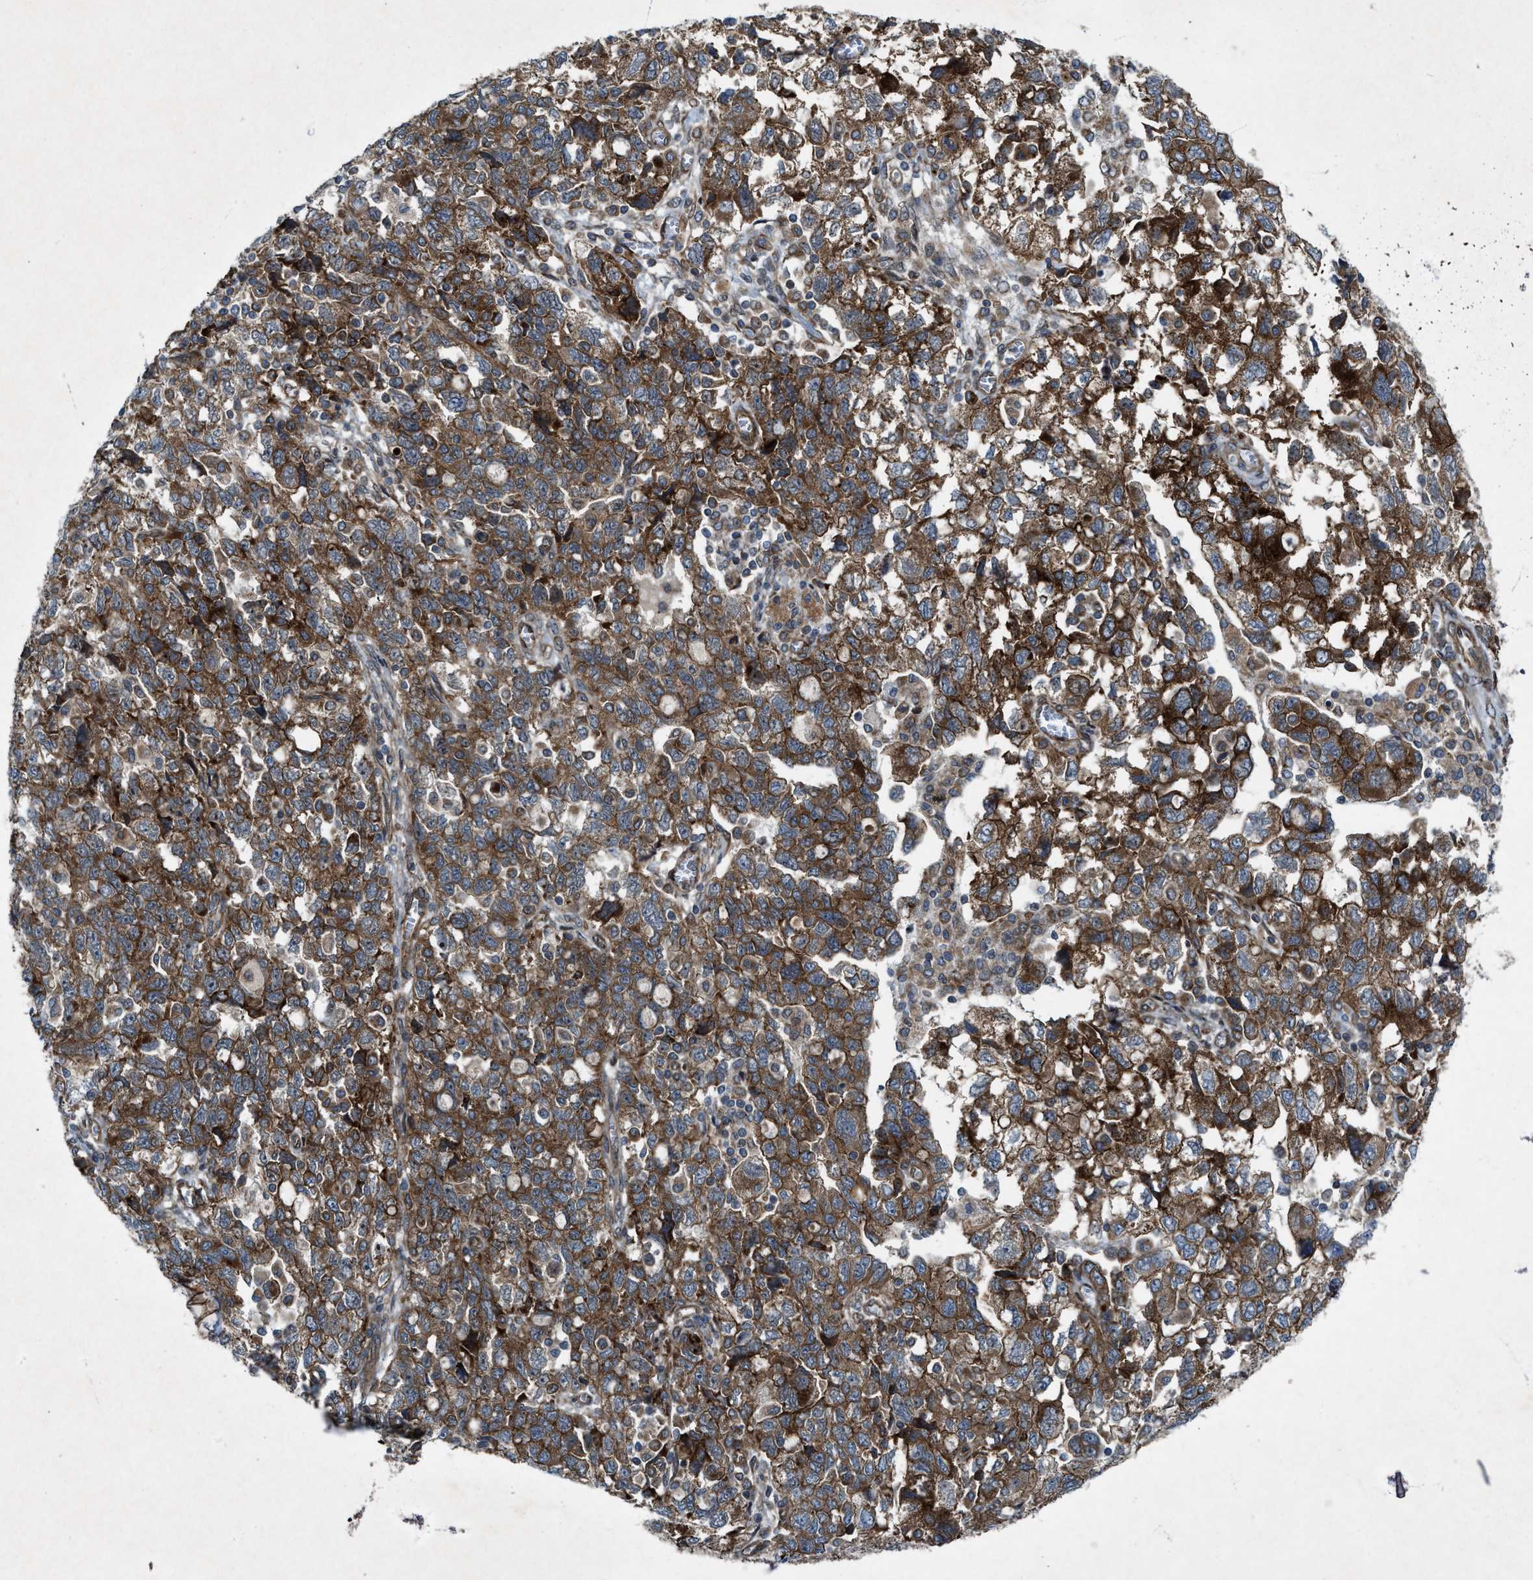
{"staining": {"intensity": "moderate", "quantity": ">75%", "location": "cytoplasmic/membranous"}, "tissue": "ovarian cancer", "cell_type": "Tumor cells", "image_type": "cancer", "snomed": [{"axis": "morphology", "description": "Carcinoma, NOS"}, {"axis": "morphology", "description": "Cystadenocarcinoma, serous, NOS"}, {"axis": "topography", "description": "Ovary"}], "caption": "This micrograph shows serous cystadenocarcinoma (ovarian) stained with IHC to label a protein in brown. The cytoplasmic/membranous of tumor cells show moderate positivity for the protein. Nuclei are counter-stained blue.", "gene": "URGCP", "patient": {"sex": "female", "age": 69}}